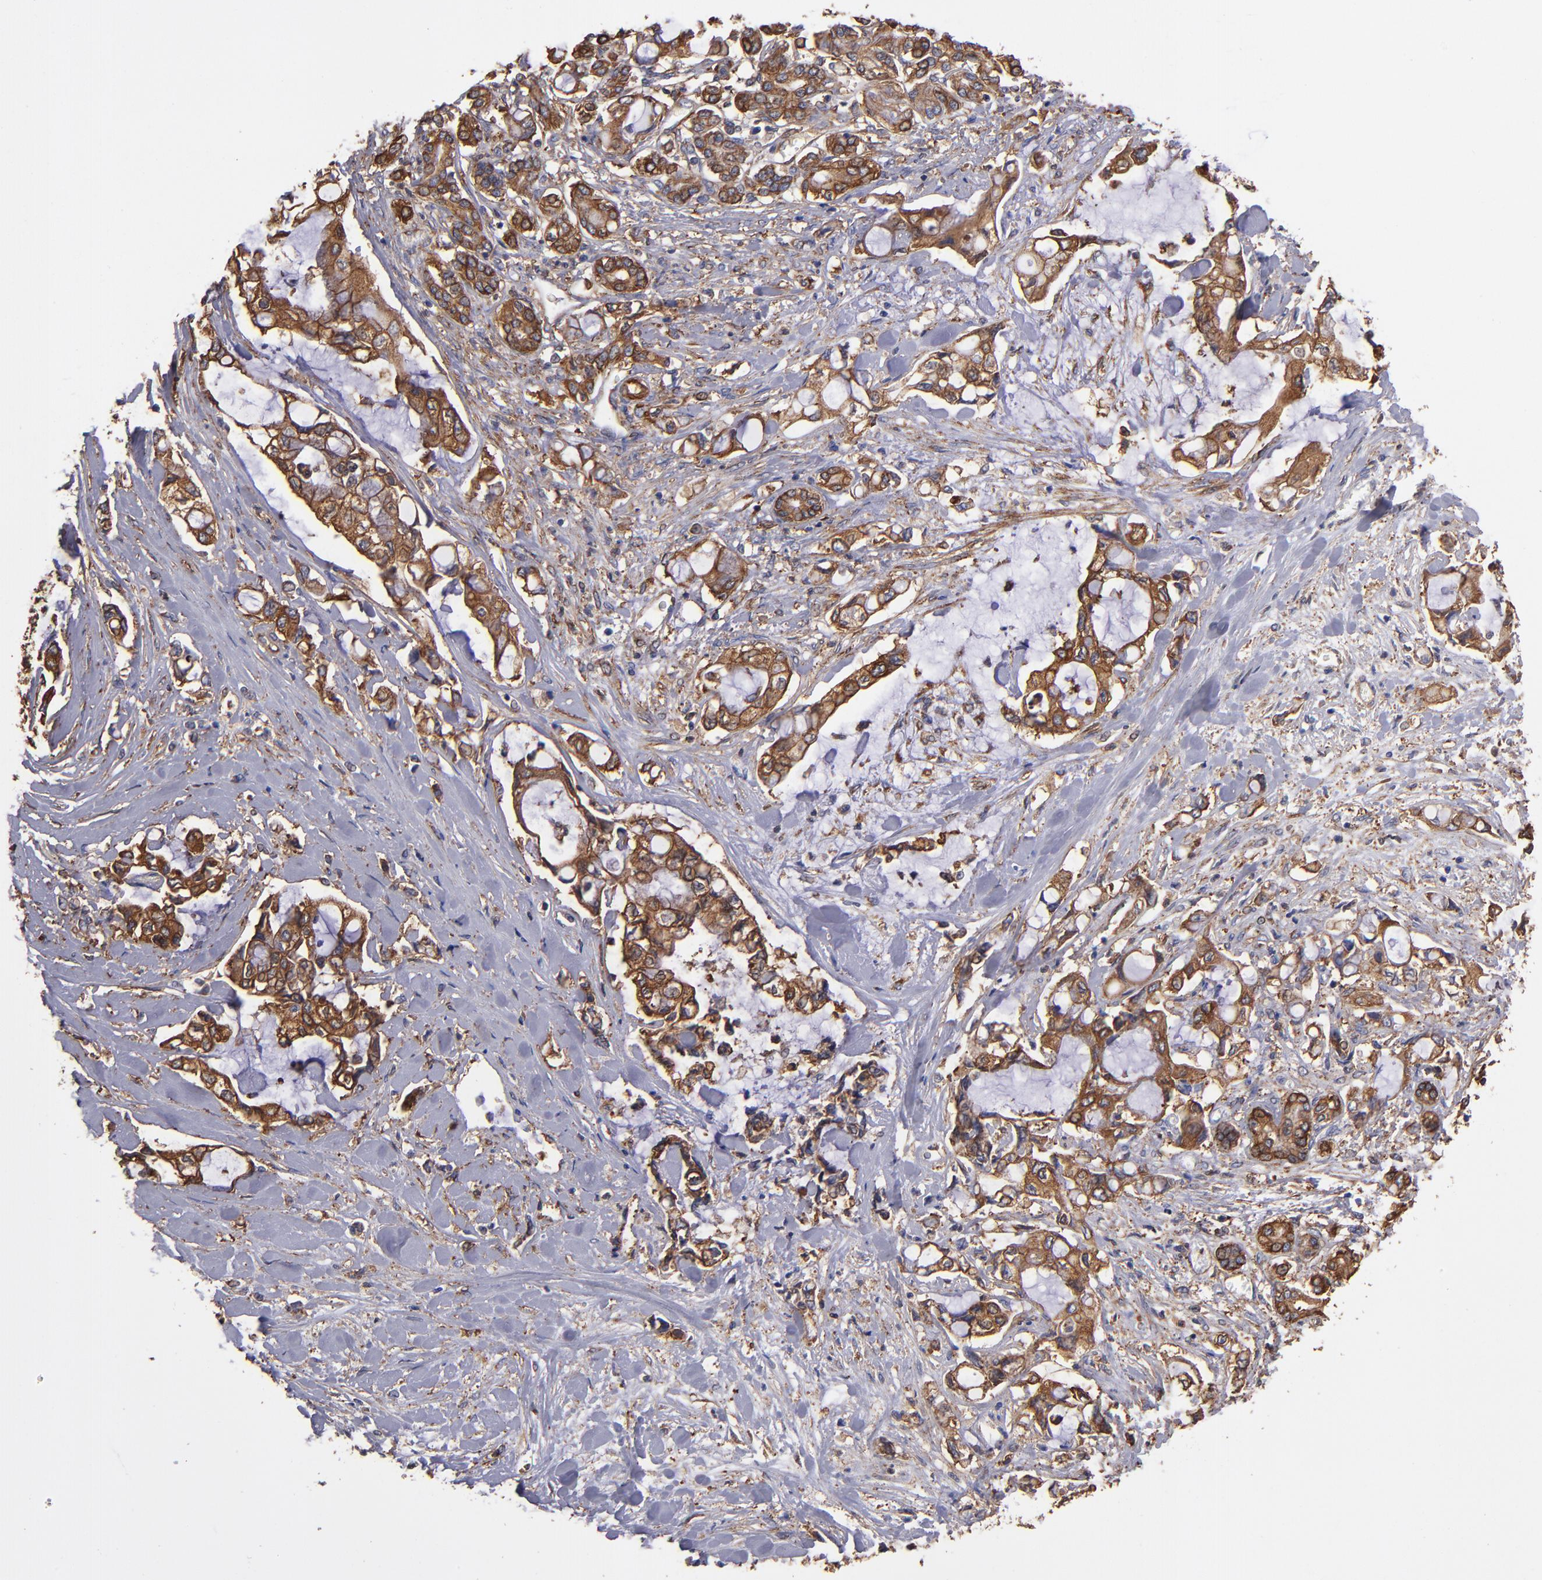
{"staining": {"intensity": "strong", "quantity": ">75%", "location": "cytoplasmic/membranous"}, "tissue": "pancreatic cancer", "cell_type": "Tumor cells", "image_type": "cancer", "snomed": [{"axis": "morphology", "description": "Adenocarcinoma, NOS"}, {"axis": "topography", "description": "Pancreas"}], "caption": "Brown immunohistochemical staining in human pancreatic cancer demonstrates strong cytoplasmic/membranous expression in about >75% of tumor cells. (DAB (3,3'-diaminobenzidine) IHC, brown staining for protein, blue staining for nuclei).", "gene": "MVP", "patient": {"sex": "female", "age": 70}}